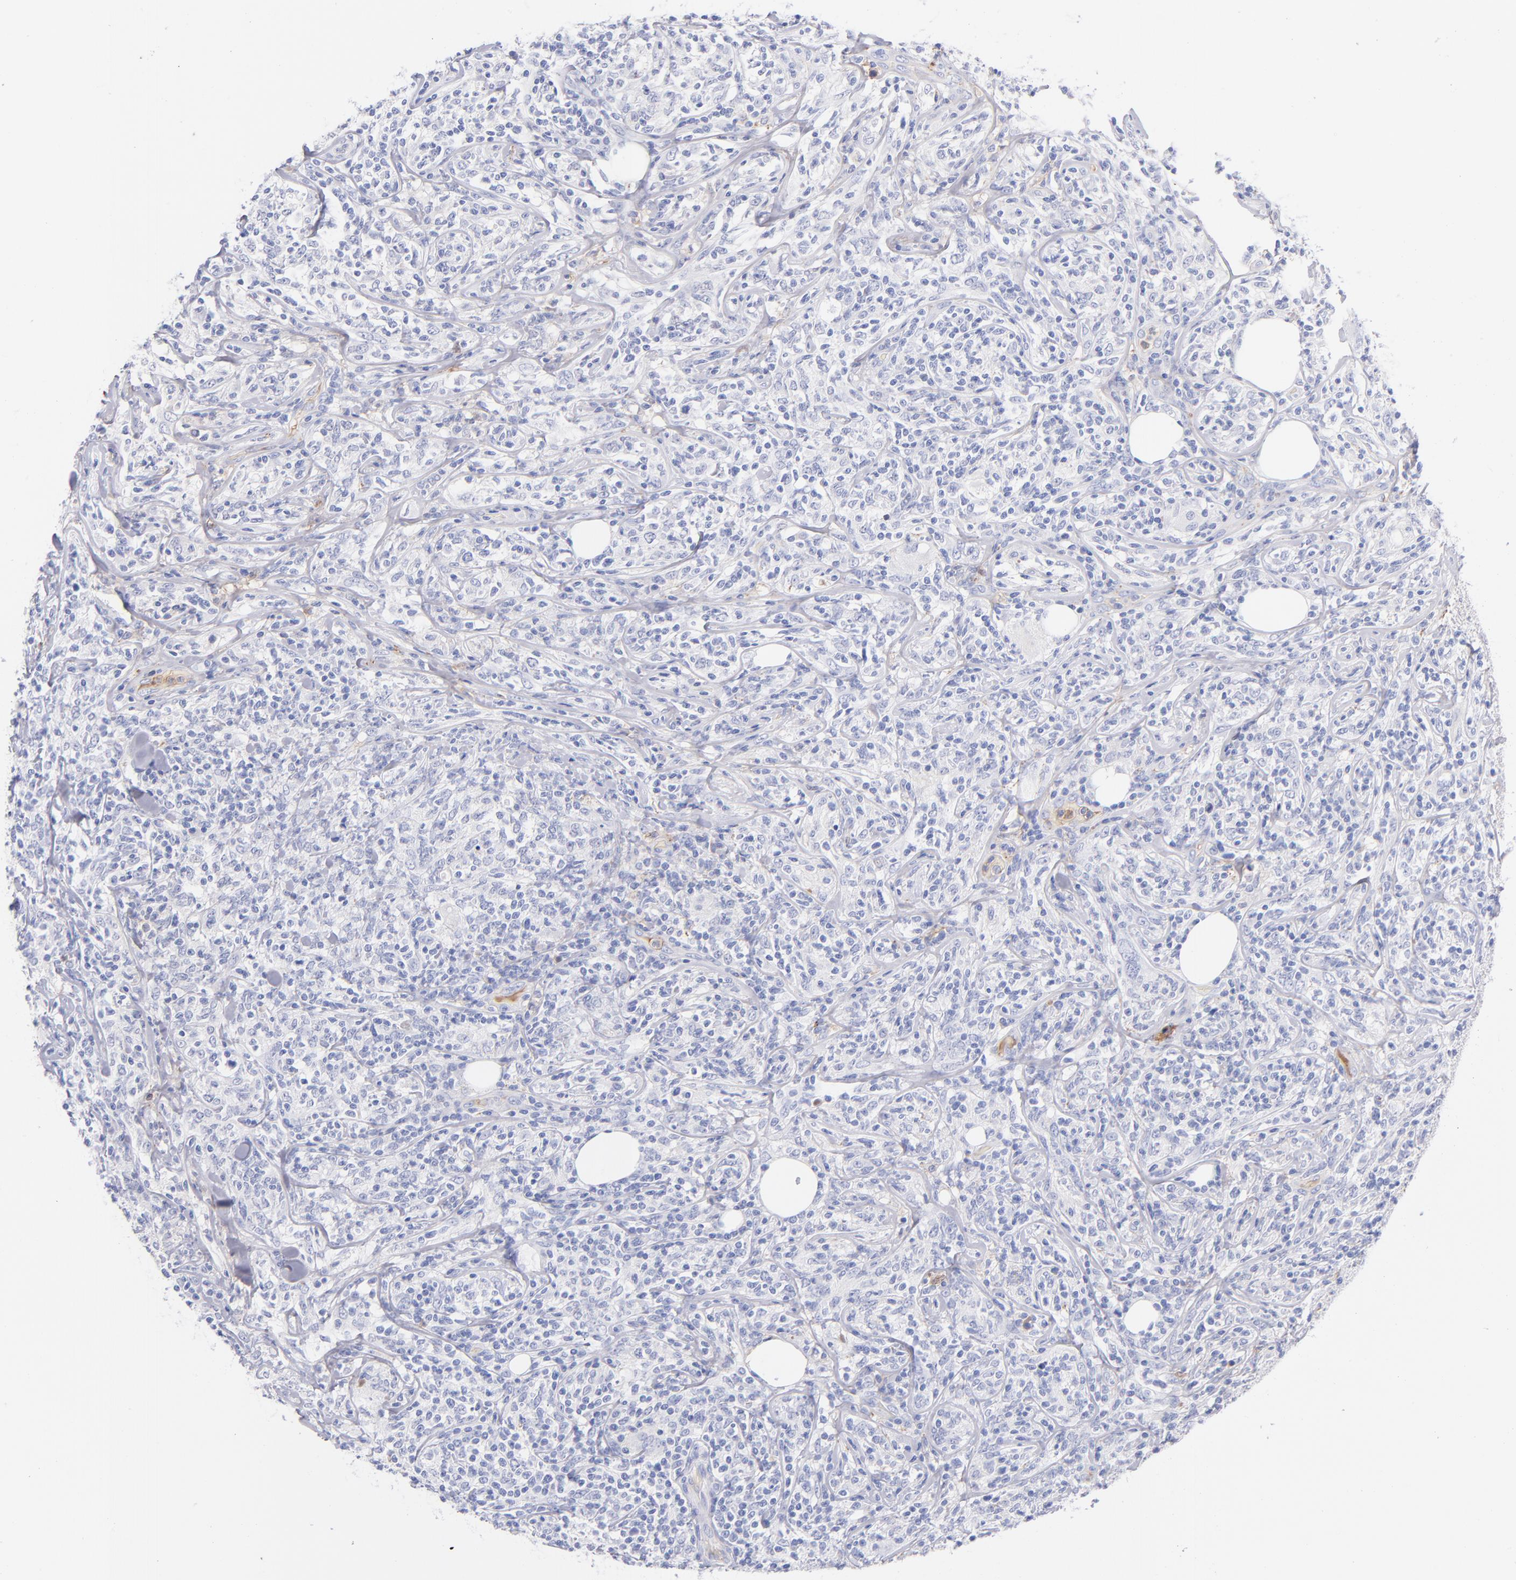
{"staining": {"intensity": "weak", "quantity": "<25%", "location": "cytoplasmic/membranous"}, "tissue": "lymphoma", "cell_type": "Tumor cells", "image_type": "cancer", "snomed": [{"axis": "morphology", "description": "Malignant lymphoma, non-Hodgkin's type, High grade"}, {"axis": "topography", "description": "Lymph node"}], "caption": "Tumor cells are negative for brown protein staining in high-grade malignant lymphoma, non-Hodgkin's type.", "gene": "HP", "patient": {"sex": "female", "age": 84}}